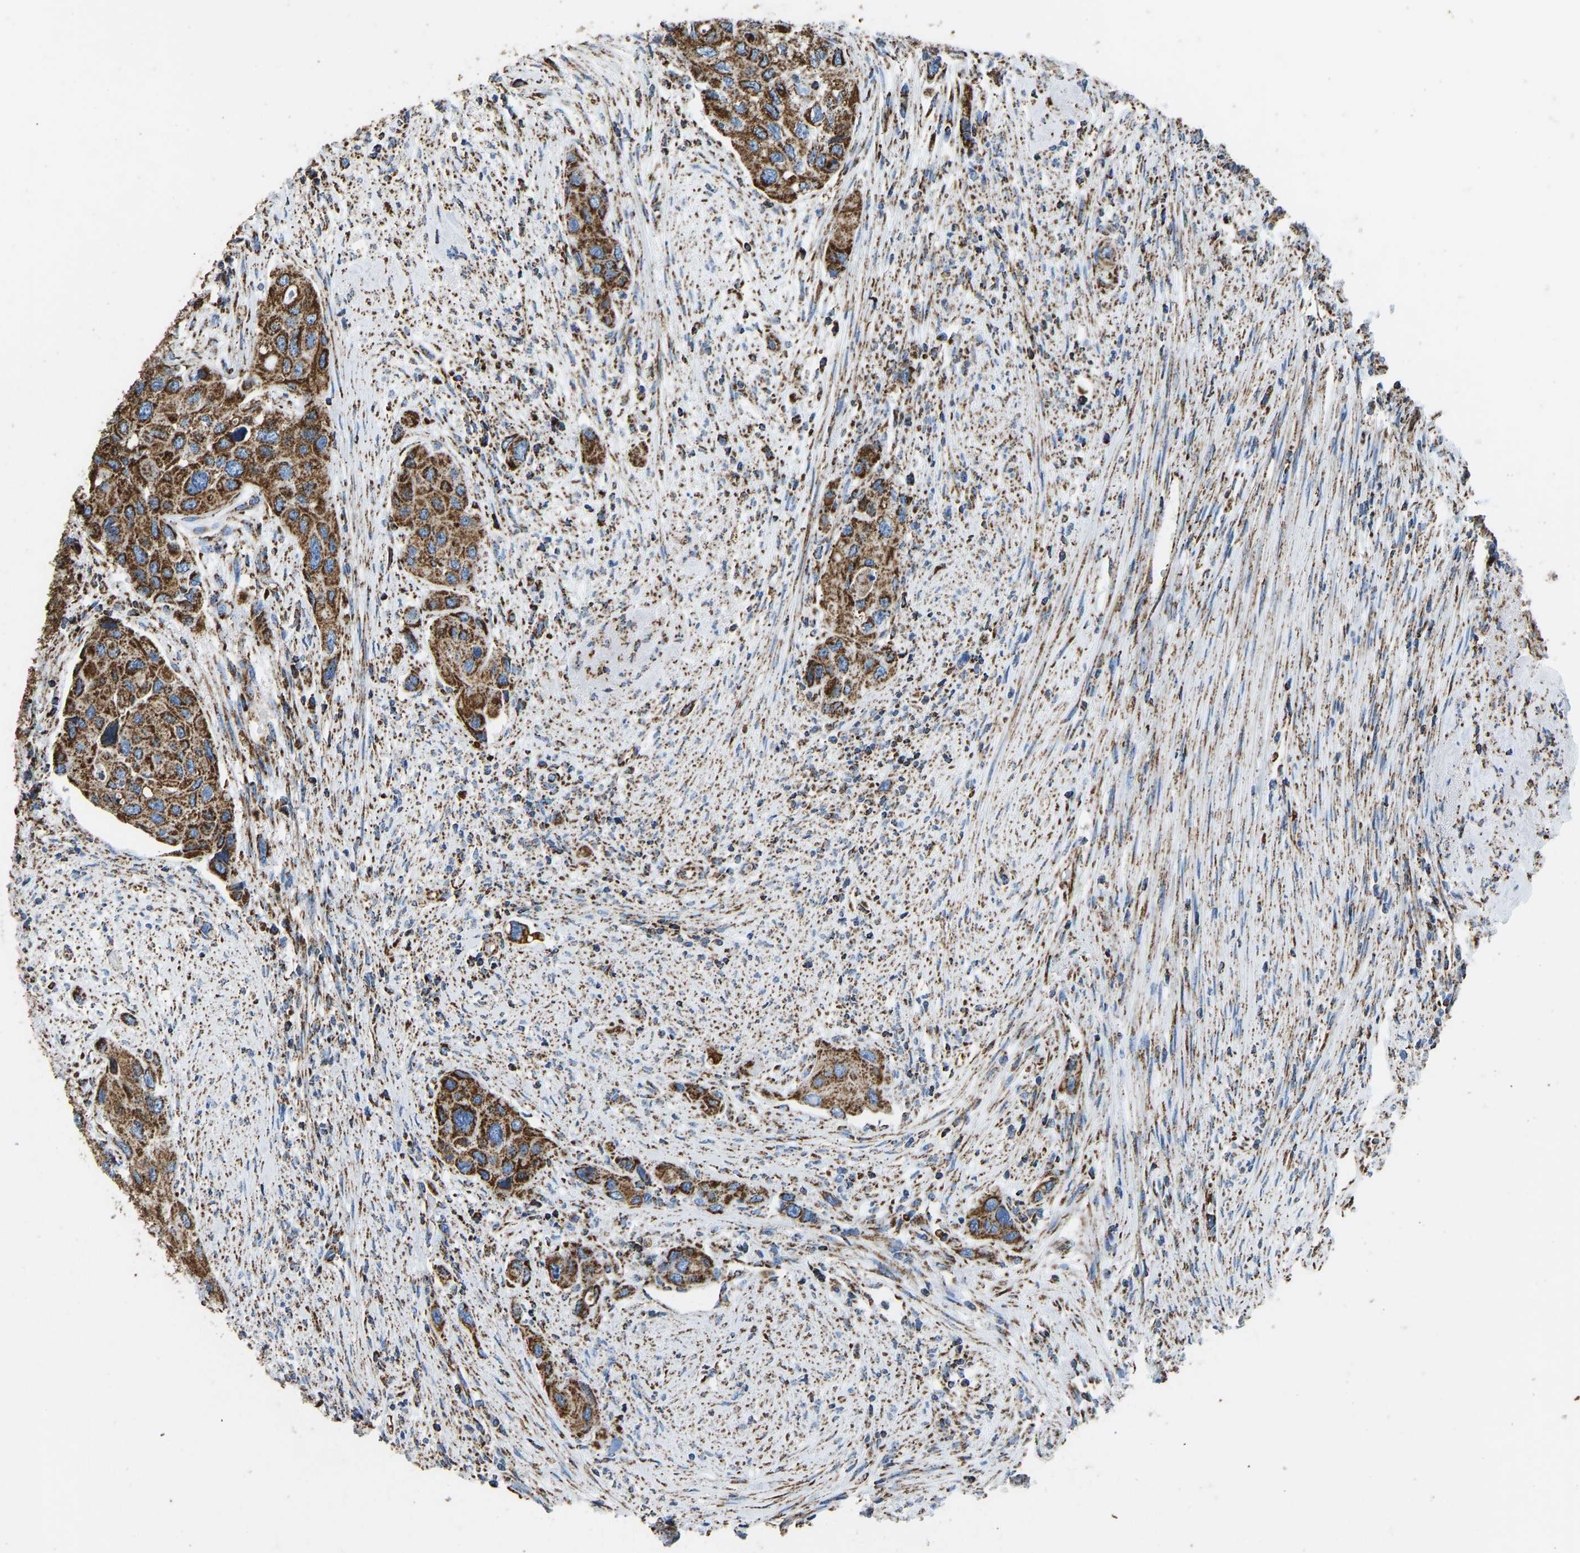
{"staining": {"intensity": "strong", "quantity": ">75%", "location": "cytoplasmic/membranous"}, "tissue": "urothelial cancer", "cell_type": "Tumor cells", "image_type": "cancer", "snomed": [{"axis": "morphology", "description": "Urothelial carcinoma, High grade"}, {"axis": "topography", "description": "Urinary bladder"}], "caption": "Immunohistochemistry (IHC) of human high-grade urothelial carcinoma shows high levels of strong cytoplasmic/membranous staining in approximately >75% of tumor cells. Nuclei are stained in blue.", "gene": "IRX6", "patient": {"sex": "female", "age": 56}}